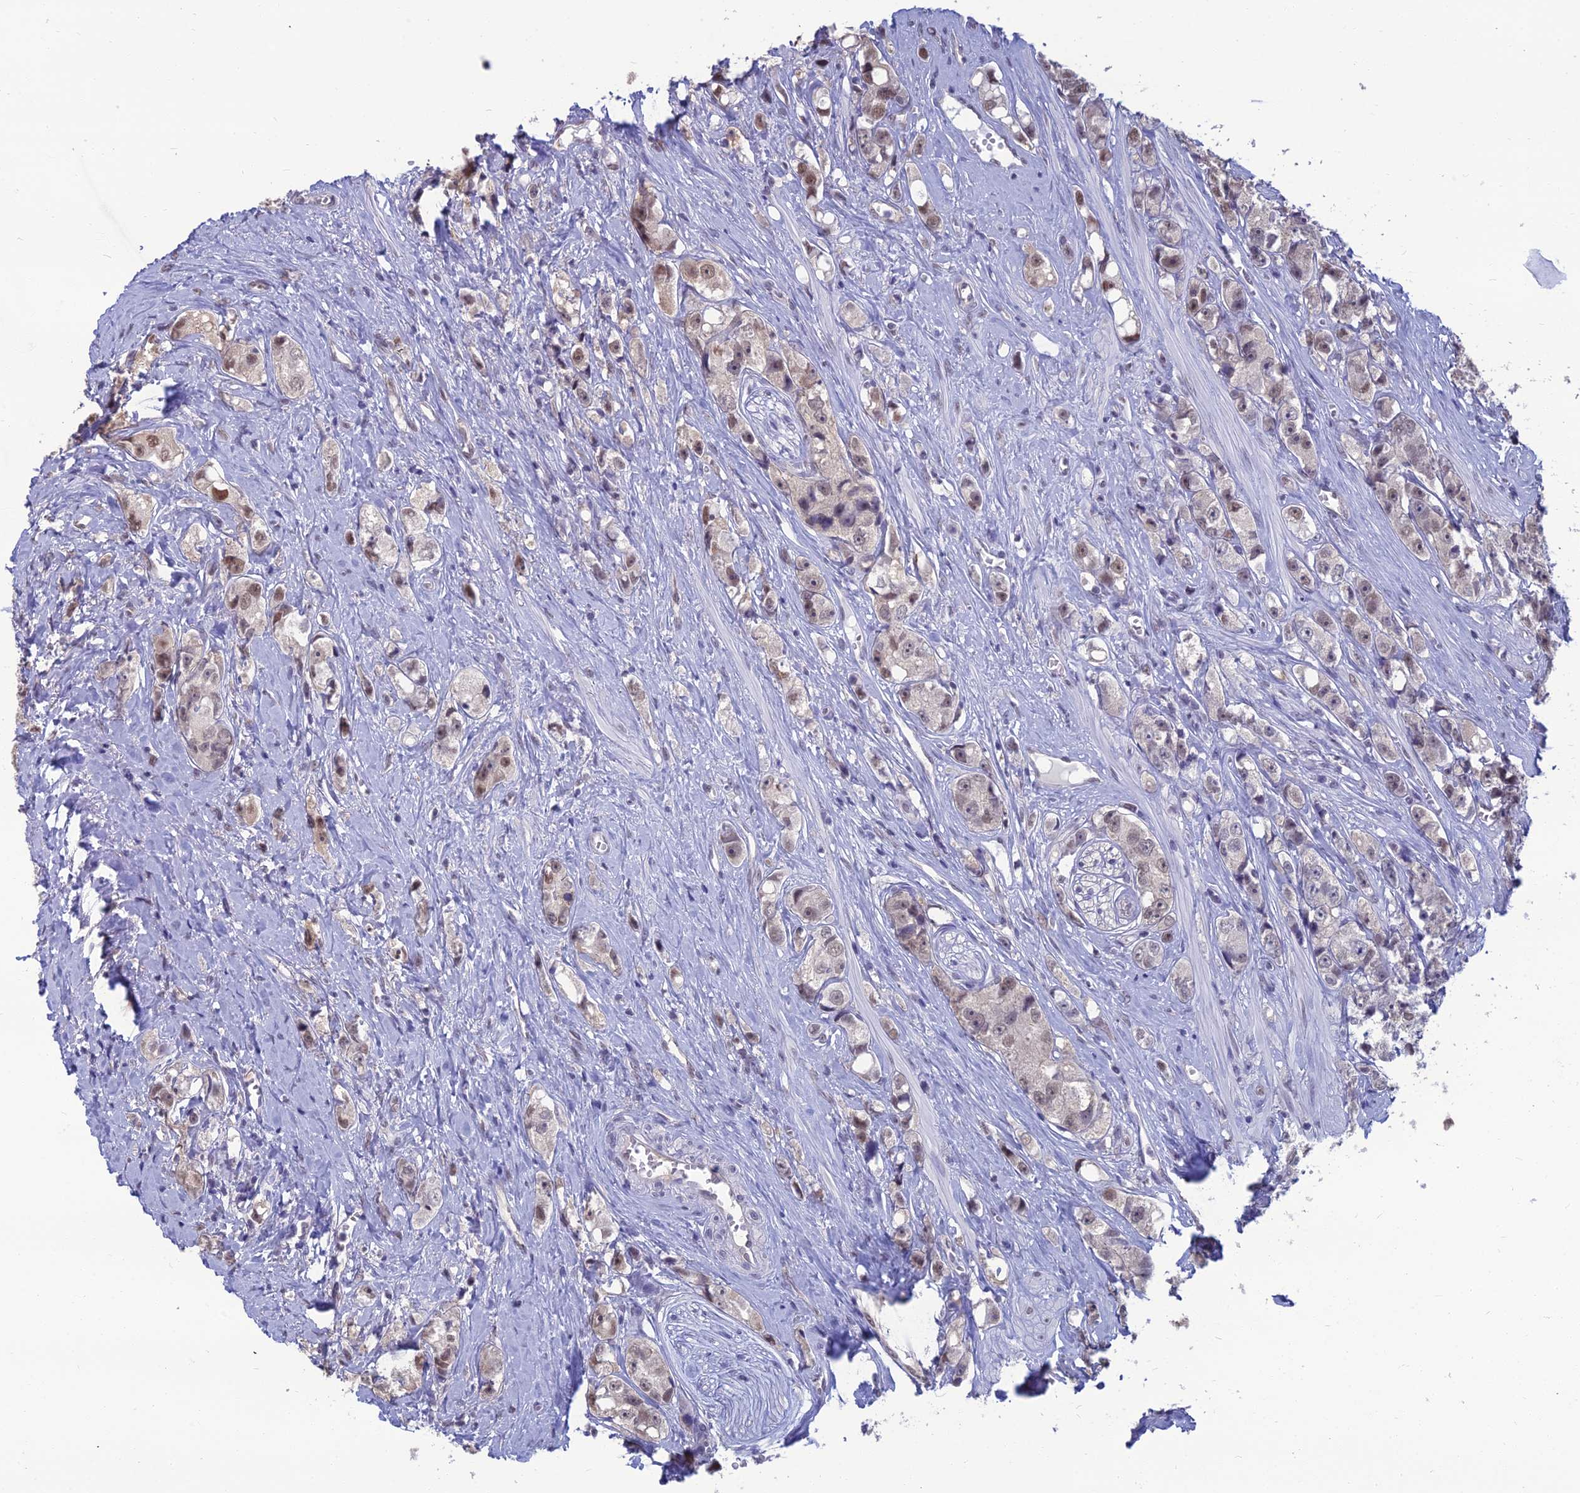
{"staining": {"intensity": "moderate", "quantity": "<25%", "location": "nuclear"}, "tissue": "prostate cancer", "cell_type": "Tumor cells", "image_type": "cancer", "snomed": [{"axis": "morphology", "description": "Adenocarcinoma, High grade"}, {"axis": "topography", "description": "Prostate"}], "caption": "High-magnification brightfield microscopy of prostate cancer stained with DAB (3,3'-diaminobenzidine) (brown) and counterstained with hematoxylin (blue). tumor cells exhibit moderate nuclear expression is identified in about<25% of cells. (Brightfield microscopy of DAB IHC at high magnification).", "gene": "SRSF7", "patient": {"sex": "male", "age": 74}}